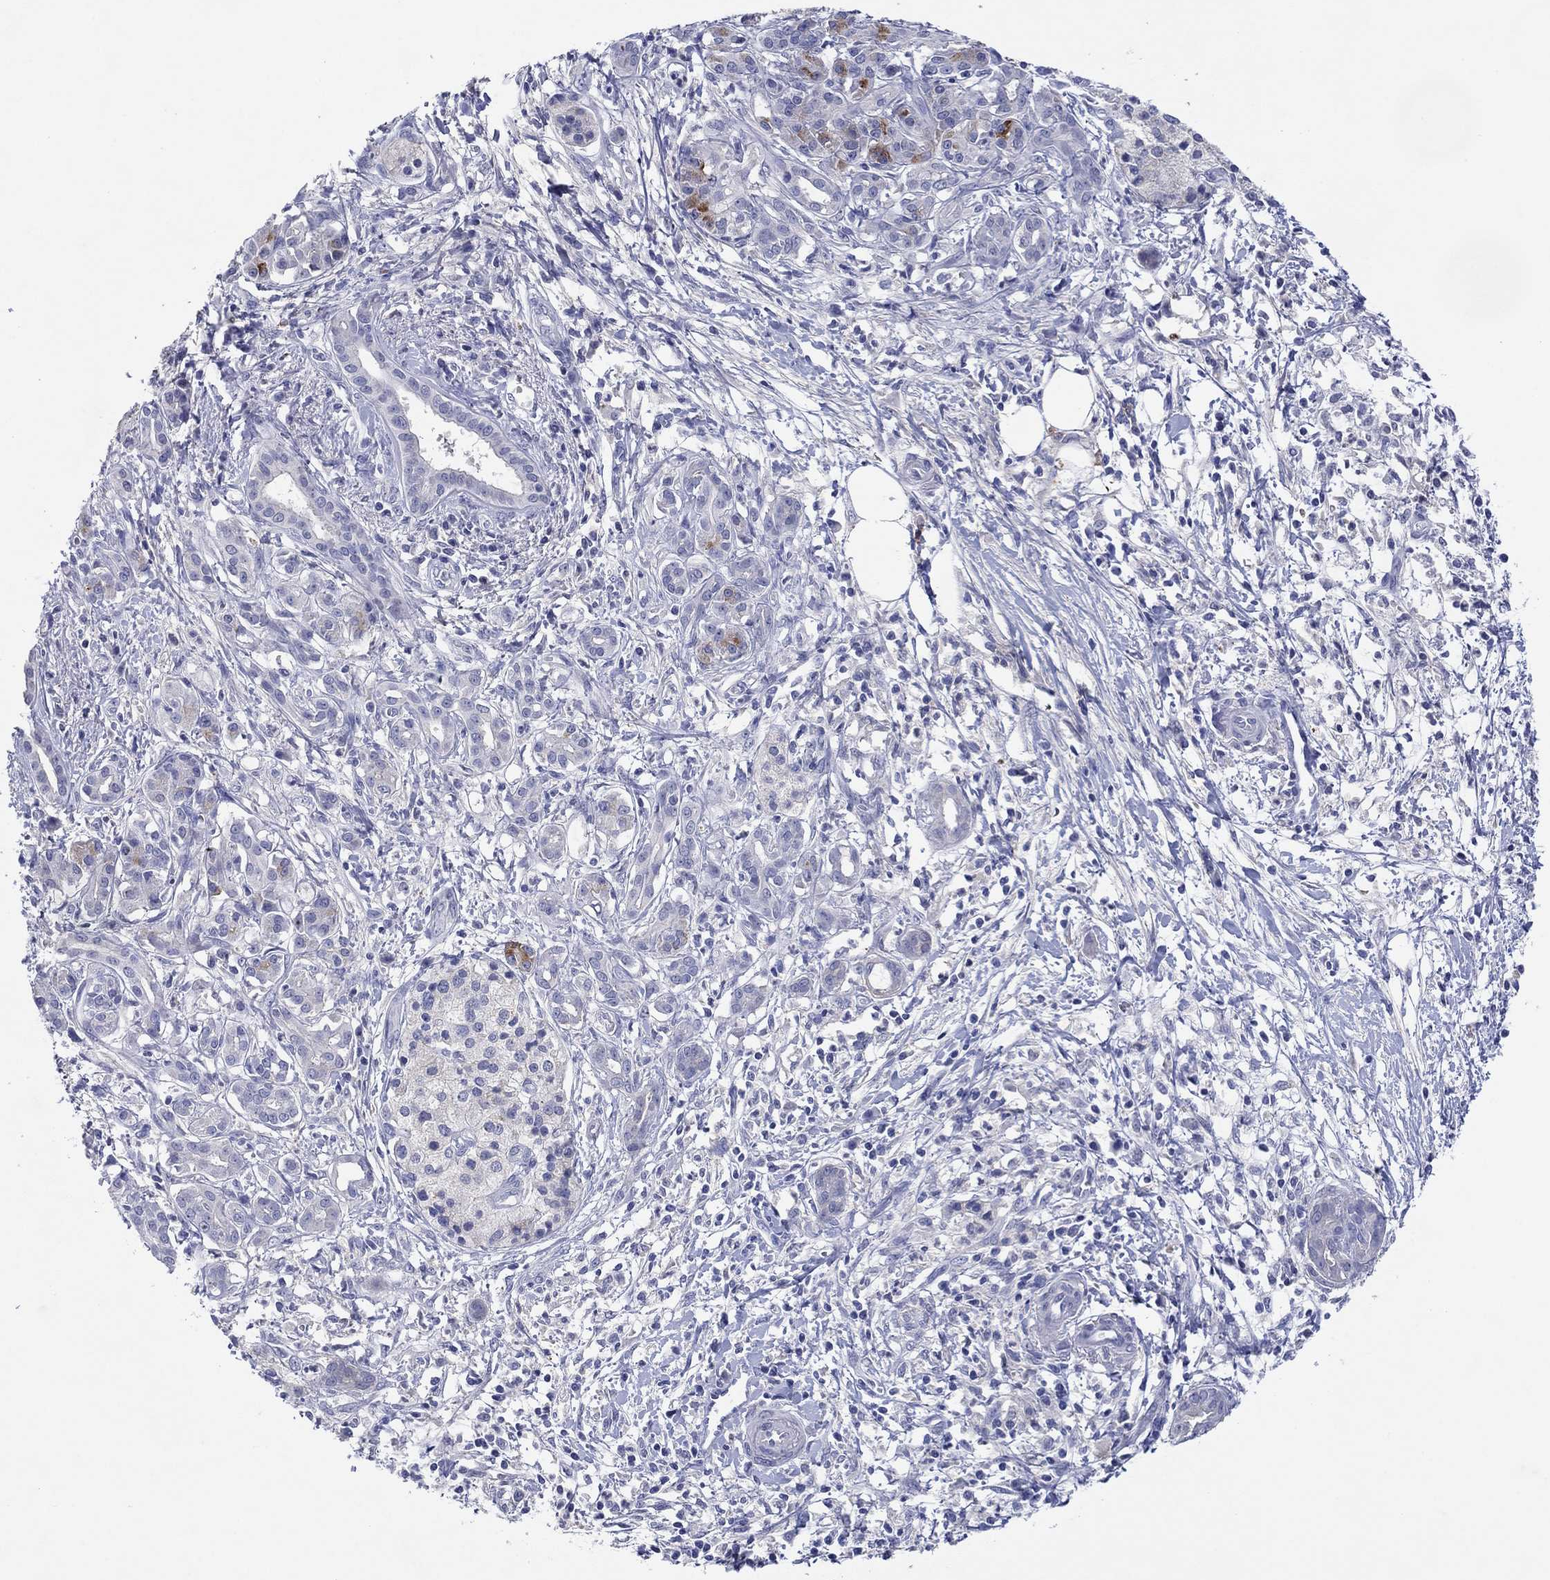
{"staining": {"intensity": "negative", "quantity": "none", "location": "none"}, "tissue": "pancreatic cancer", "cell_type": "Tumor cells", "image_type": "cancer", "snomed": [{"axis": "morphology", "description": "Adenocarcinoma, NOS"}, {"axis": "topography", "description": "Pancreas"}], "caption": "A histopathology image of human pancreatic adenocarcinoma is negative for staining in tumor cells.", "gene": "HDC", "patient": {"sex": "male", "age": 72}}